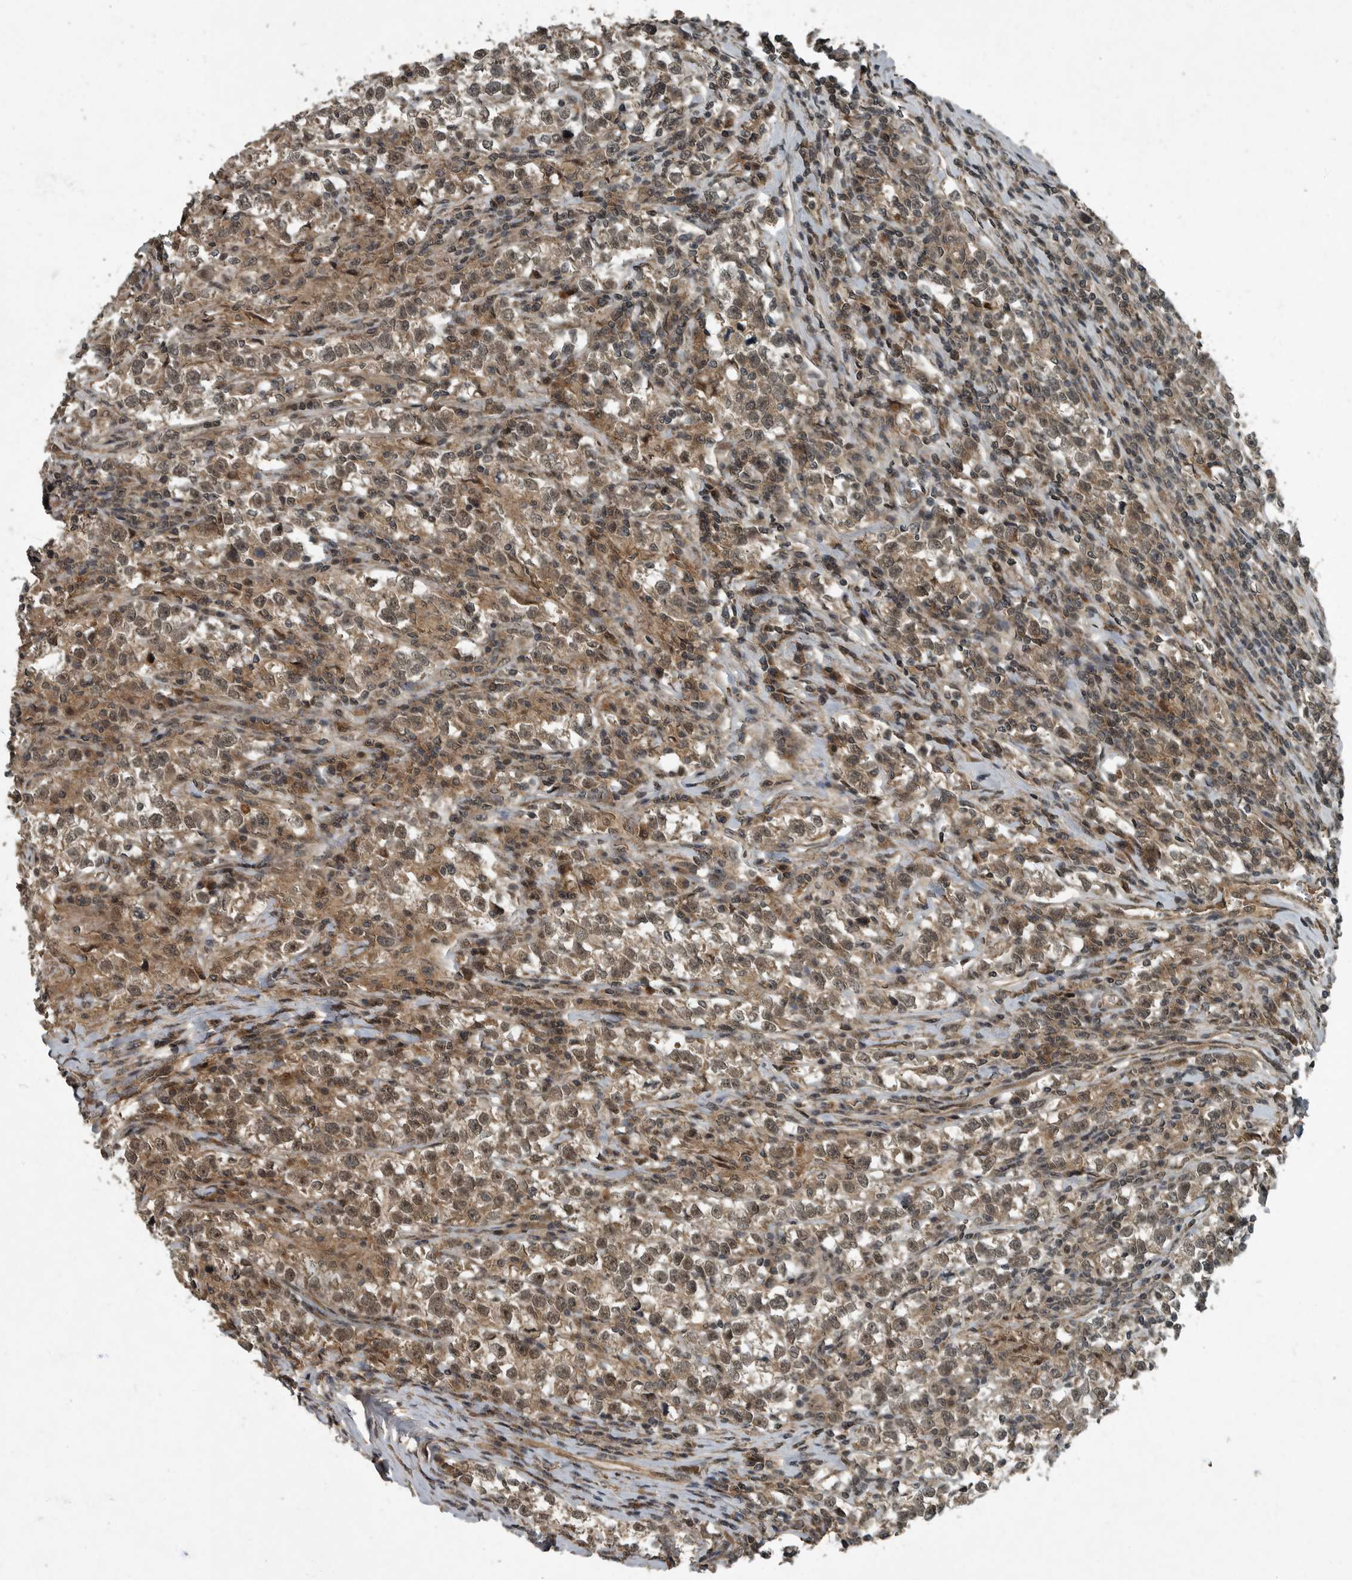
{"staining": {"intensity": "moderate", "quantity": ">75%", "location": "cytoplasmic/membranous,nuclear"}, "tissue": "testis cancer", "cell_type": "Tumor cells", "image_type": "cancer", "snomed": [{"axis": "morphology", "description": "Normal tissue, NOS"}, {"axis": "morphology", "description": "Seminoma, NOS"}, {"axis": "topography", "description": "Testis"}], "caption": "Immunohistochemical staining of human seminoma (testis) demonstrates medium levels of moderate cytoplasmic/membranous and nuclear protein positivity in approximately >75% of tumor cells.", "gene": "FOXO1", "patient": {"sex": "male", "age": 43}}